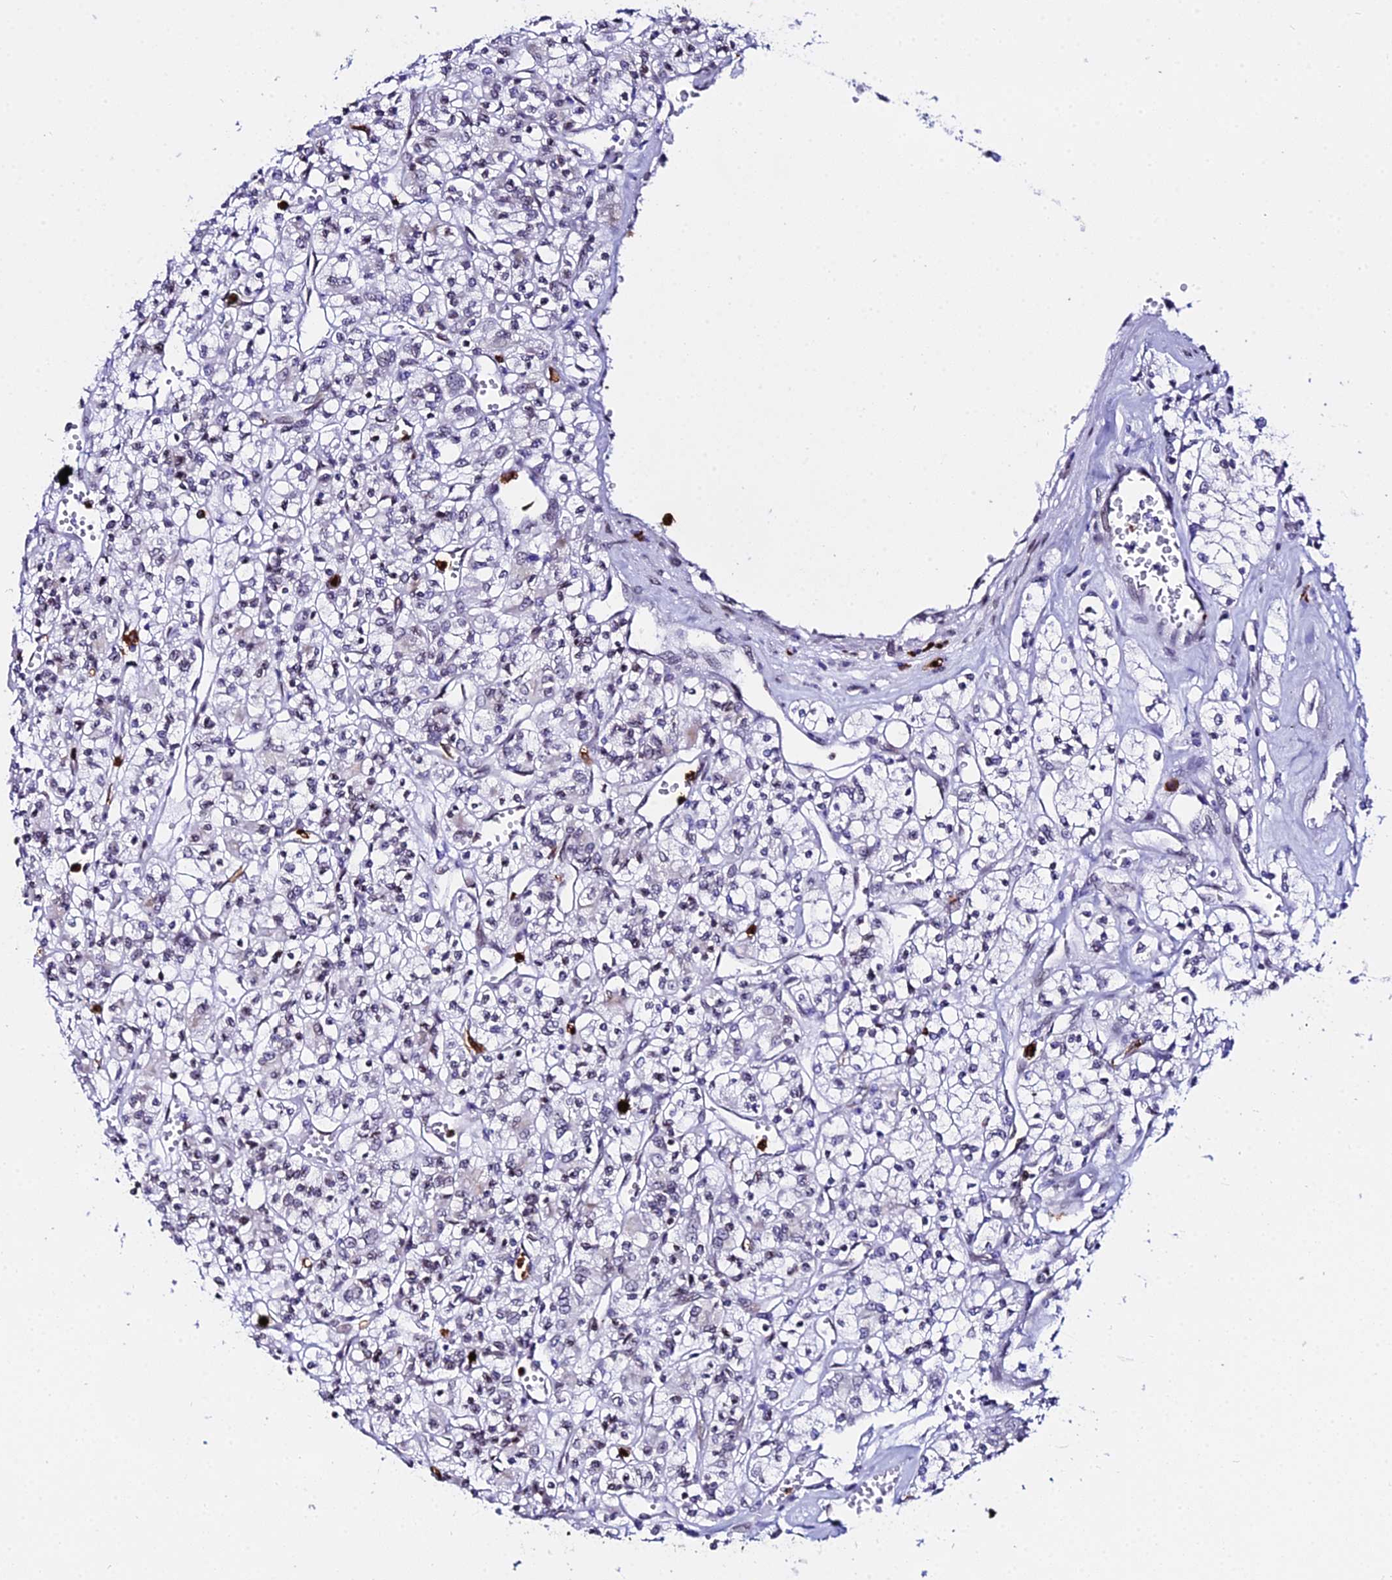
{"staining": {"intensity": "negative", "quantity": "none", "location": "none"}, "tissue": "renal cancer", "cell_type": "Tumor cells", "image_type": "cancer", "snomed": [{"axis": "morphology", "description": "Adenocarcinoma, NOS"}, {"axis": "topography", "description": "Kidney"}], "caption": "Immunohistochemistry (IHC) histopathology image of neoplastic tissue: human adenocarcinoma (renal) stained with DAB (3,3'-diaminobenzidine) exhibits no significant protein expression in tumor cells.", "gene": "MCM10", "patient": {"sex": "female", "age": 59}}